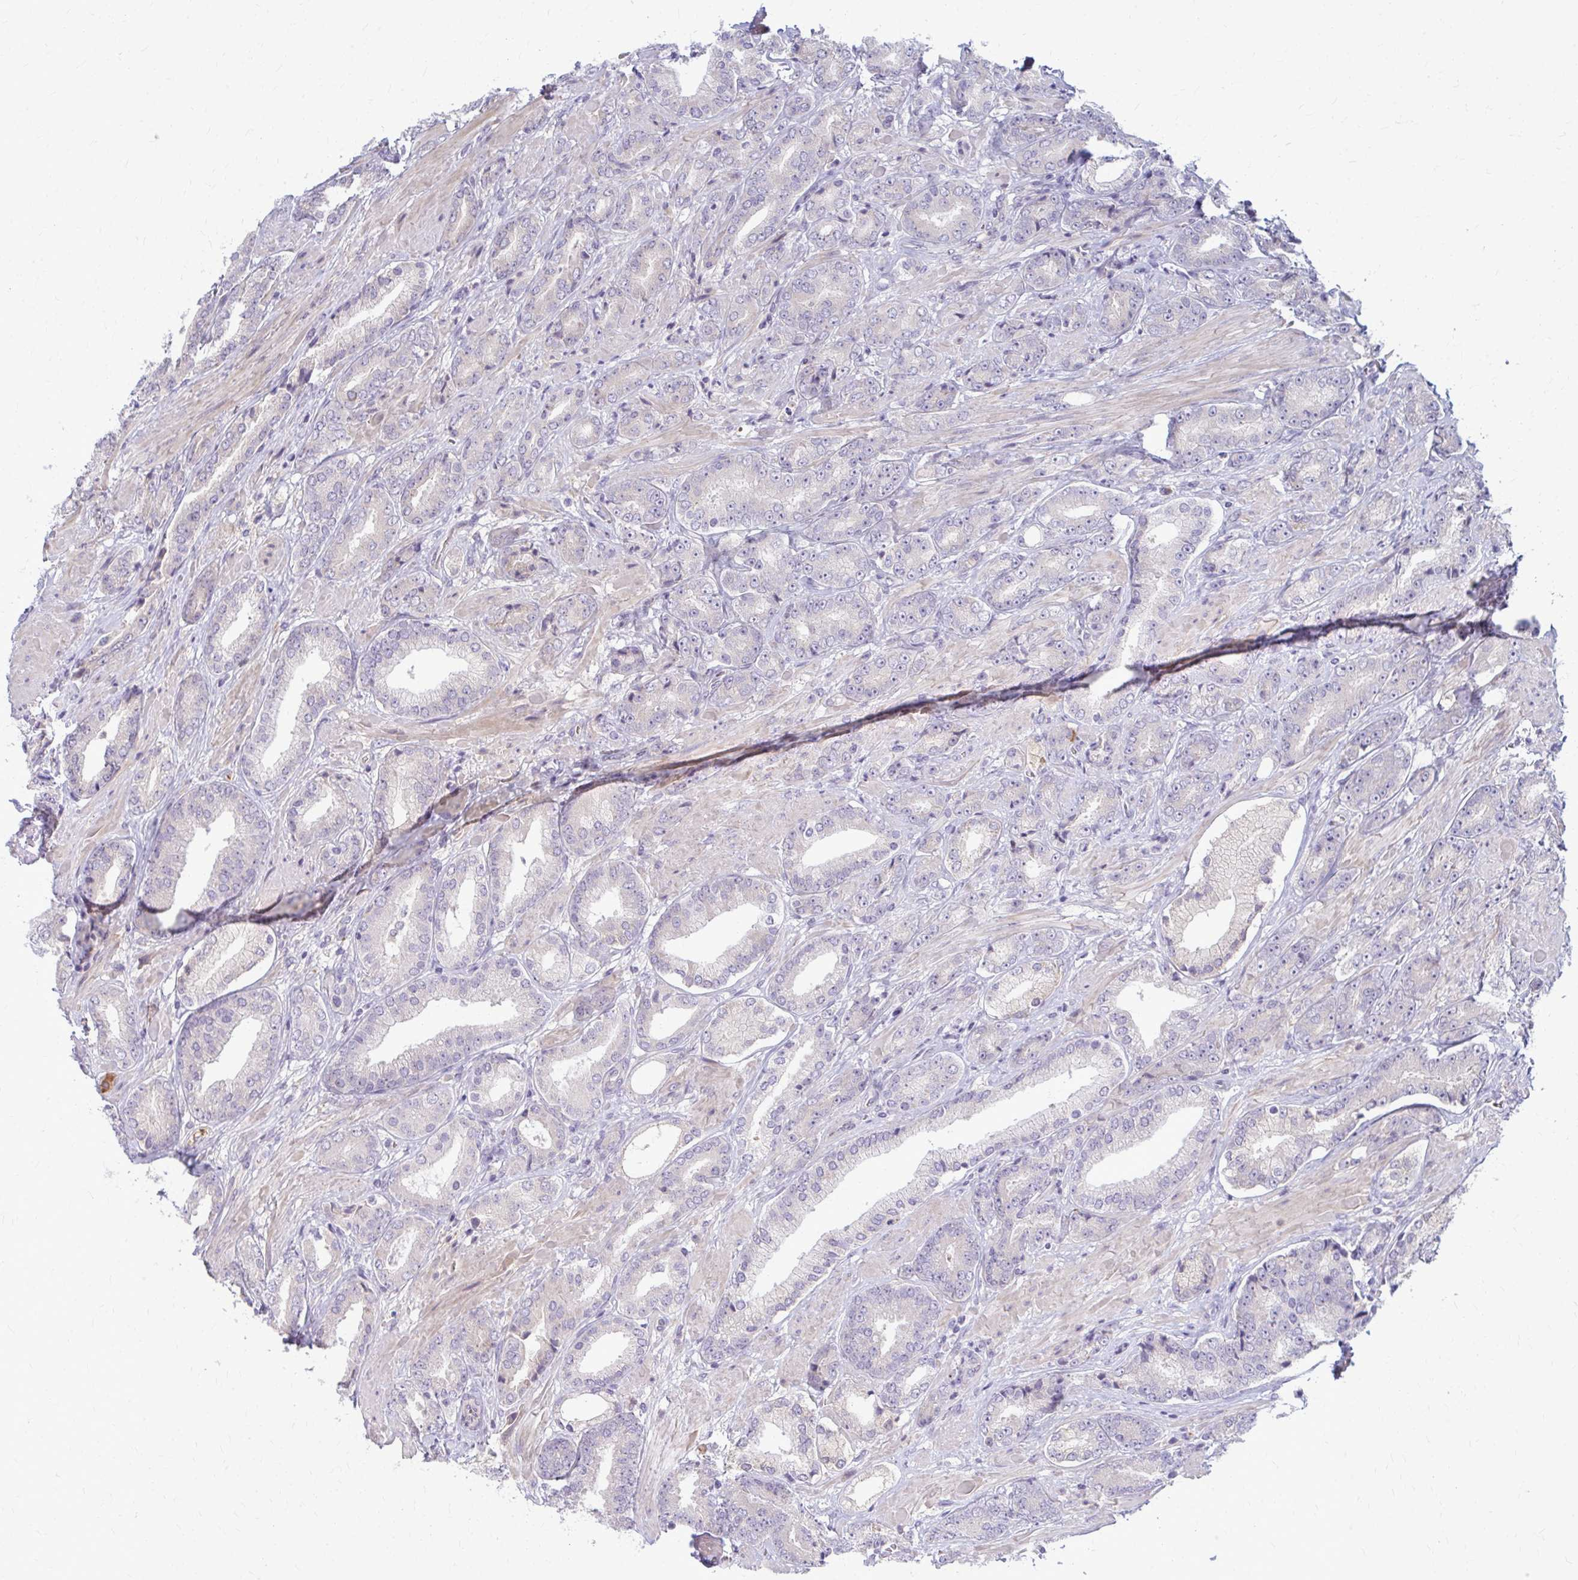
{"staining": {"intensity": "negative", "quantity": "none", "location": "none"}, "tissue": "prostate cancer", "cell_type": "Tumor cells", "image_type": "cancer", "snomed": [{"axis": "morphology", "description": "Adenocarcinoma, High grade"}, {"axis": "topography", "description": "Prostate"}], "caption": "Immunohistochemistry (IHC) micrograph of neoplastic tissue: human prostate cancer stained with DAB exhibits no significant protein expression in tumor cells.", "gene": "MCRIP2", "patient": {"sex": "male", "age": 56}}